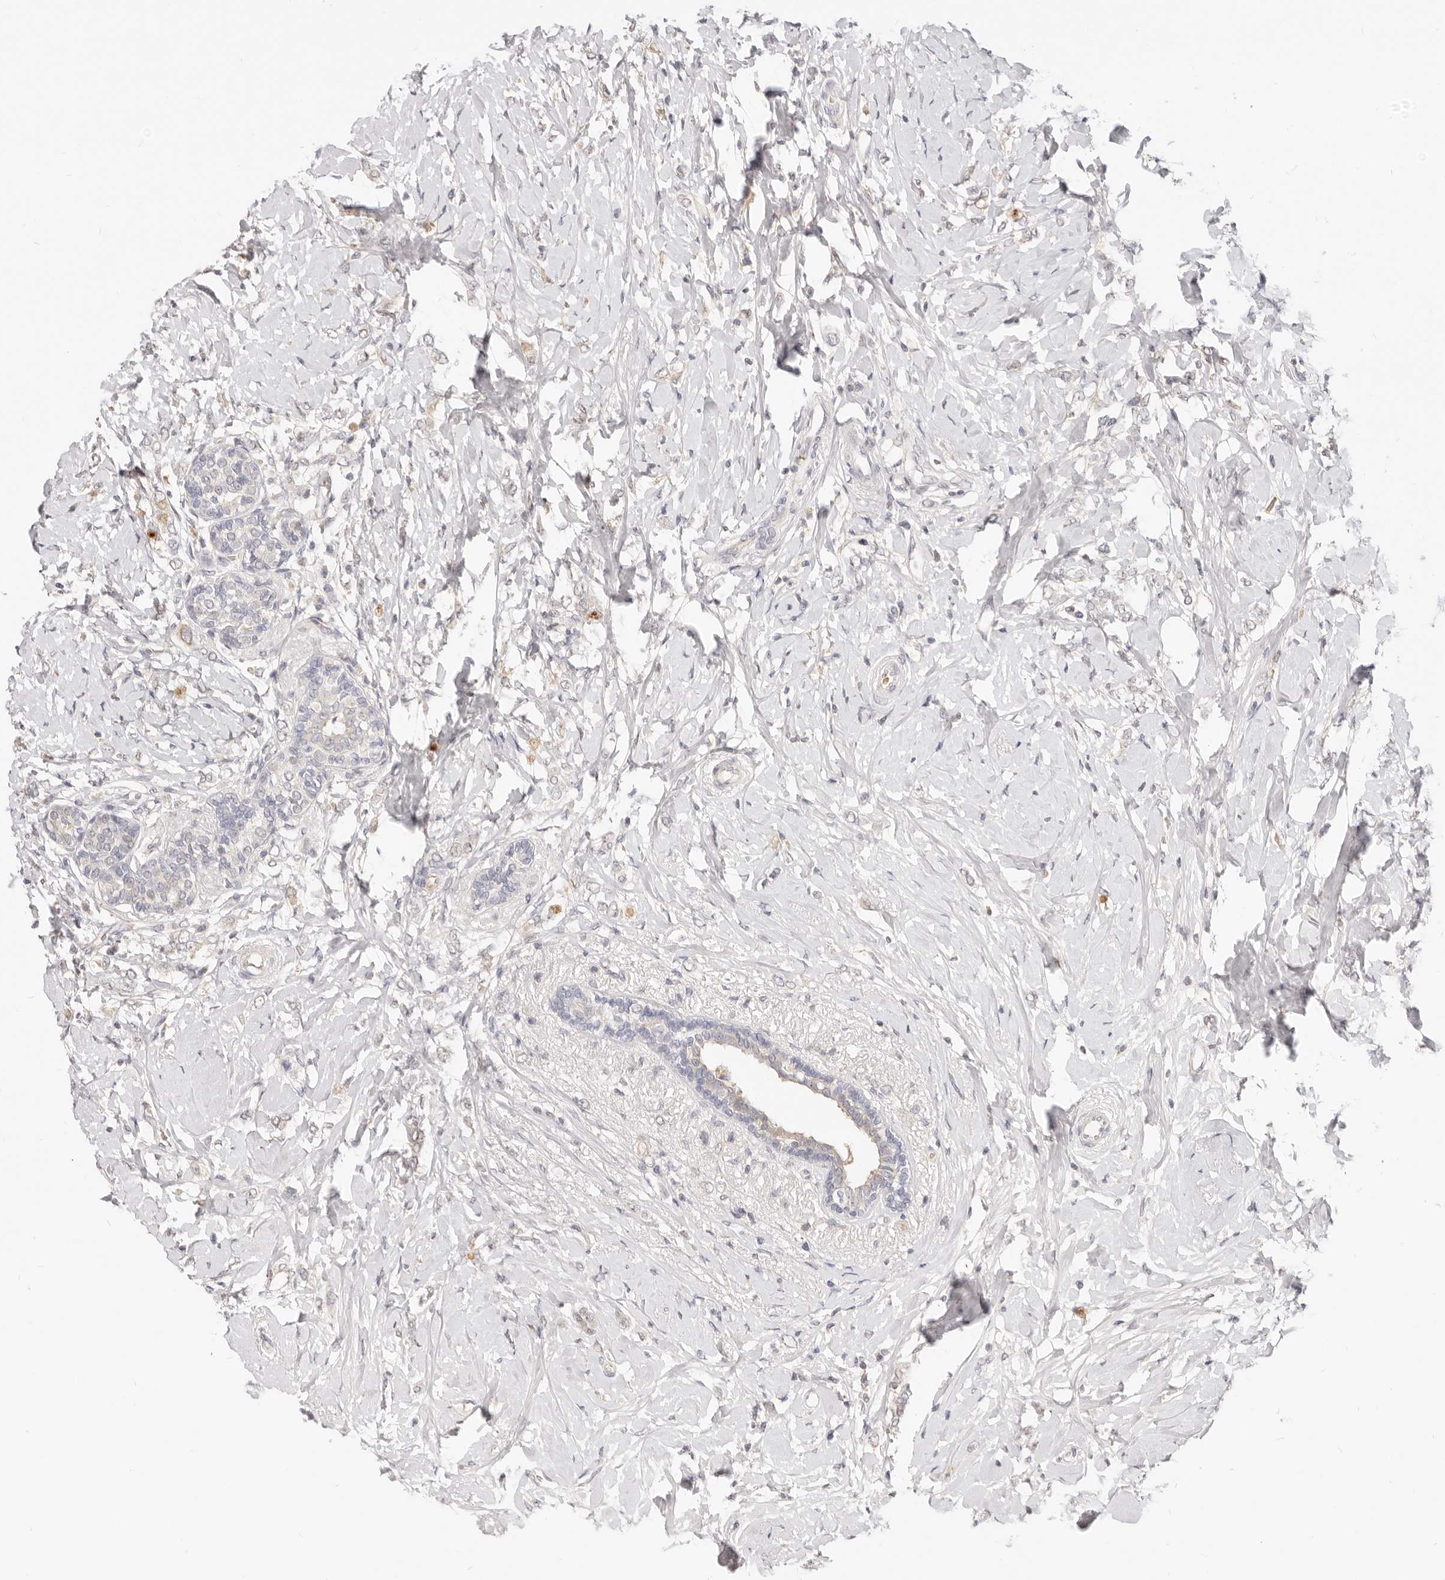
{"staining": {"intensity": "negative", "quantity": "none", "location": "none"}, "tissue": "breast cancer", "cell_type": "Tumor cells", "image_type": "cancer", "snomed": [{"axis": "morphology", "description": "Normal tissue, NOS"}, {"axis": "morphology", "description": "Lobular carcinoma"}, {"axis": "topography", "description": "Breast"}], "caption": "Tumor cells show no significant protein expression in breast cancer.", "gene": "LTB4R2", "patient": {"sex": "female", "age": 47}}